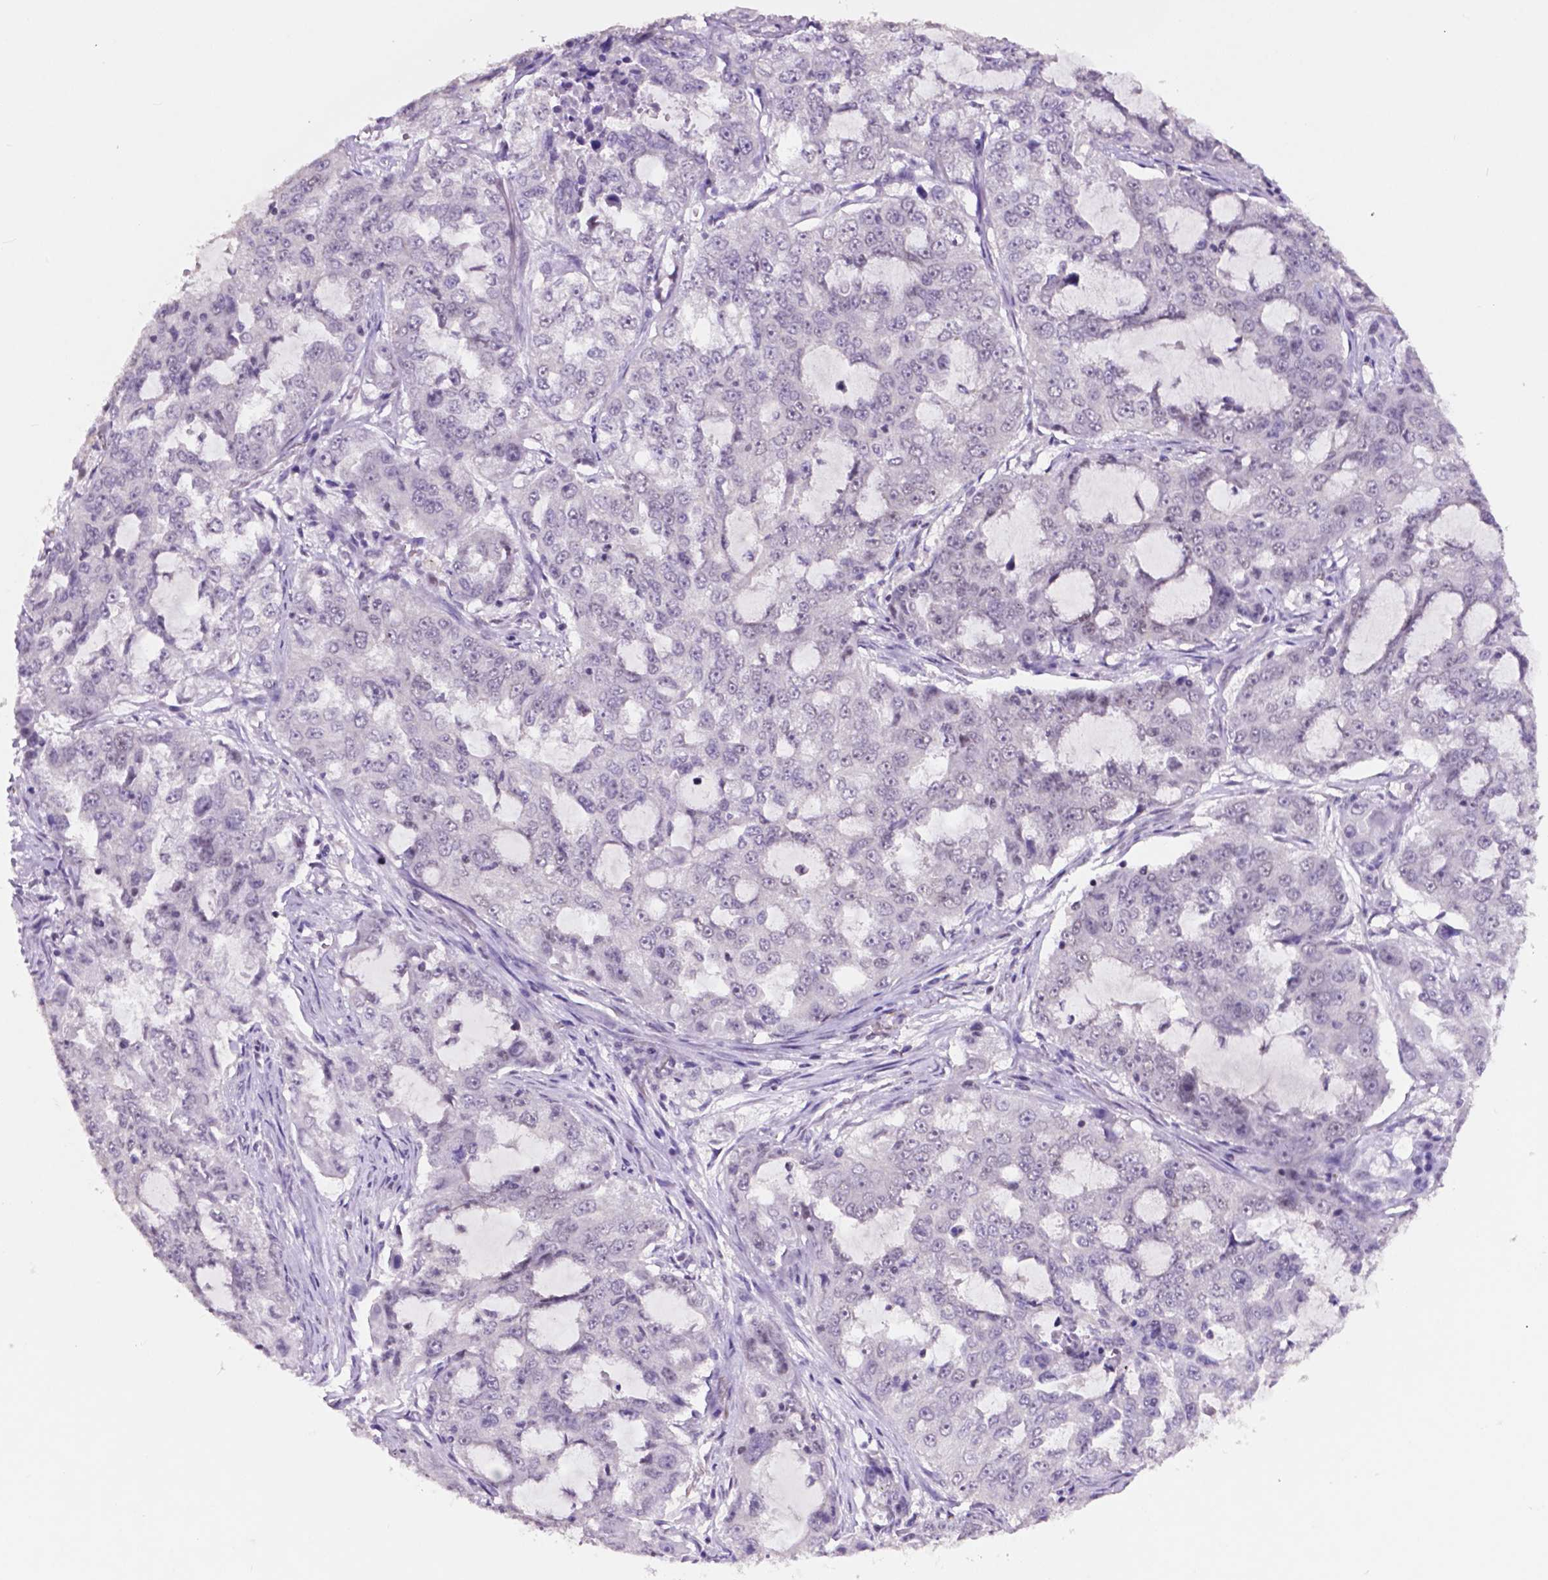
{"staining": {"intensity": "negative", "quantity": "none", "location": "none"}, "tissue": "lung cancer", "cell_type": "Tumor cells", "image_type": "cancer", "snomed": [{"axis": "morphology", "description": "Adenocarcinoma, NOS"}, {"axis": "topography", "description": "Lung"}], "caption": "Image shows no significant protein positivity in tumor cells of lung cancer.", "gene": "NCOR1", "patient": {"sex": "female", "age": 61}}